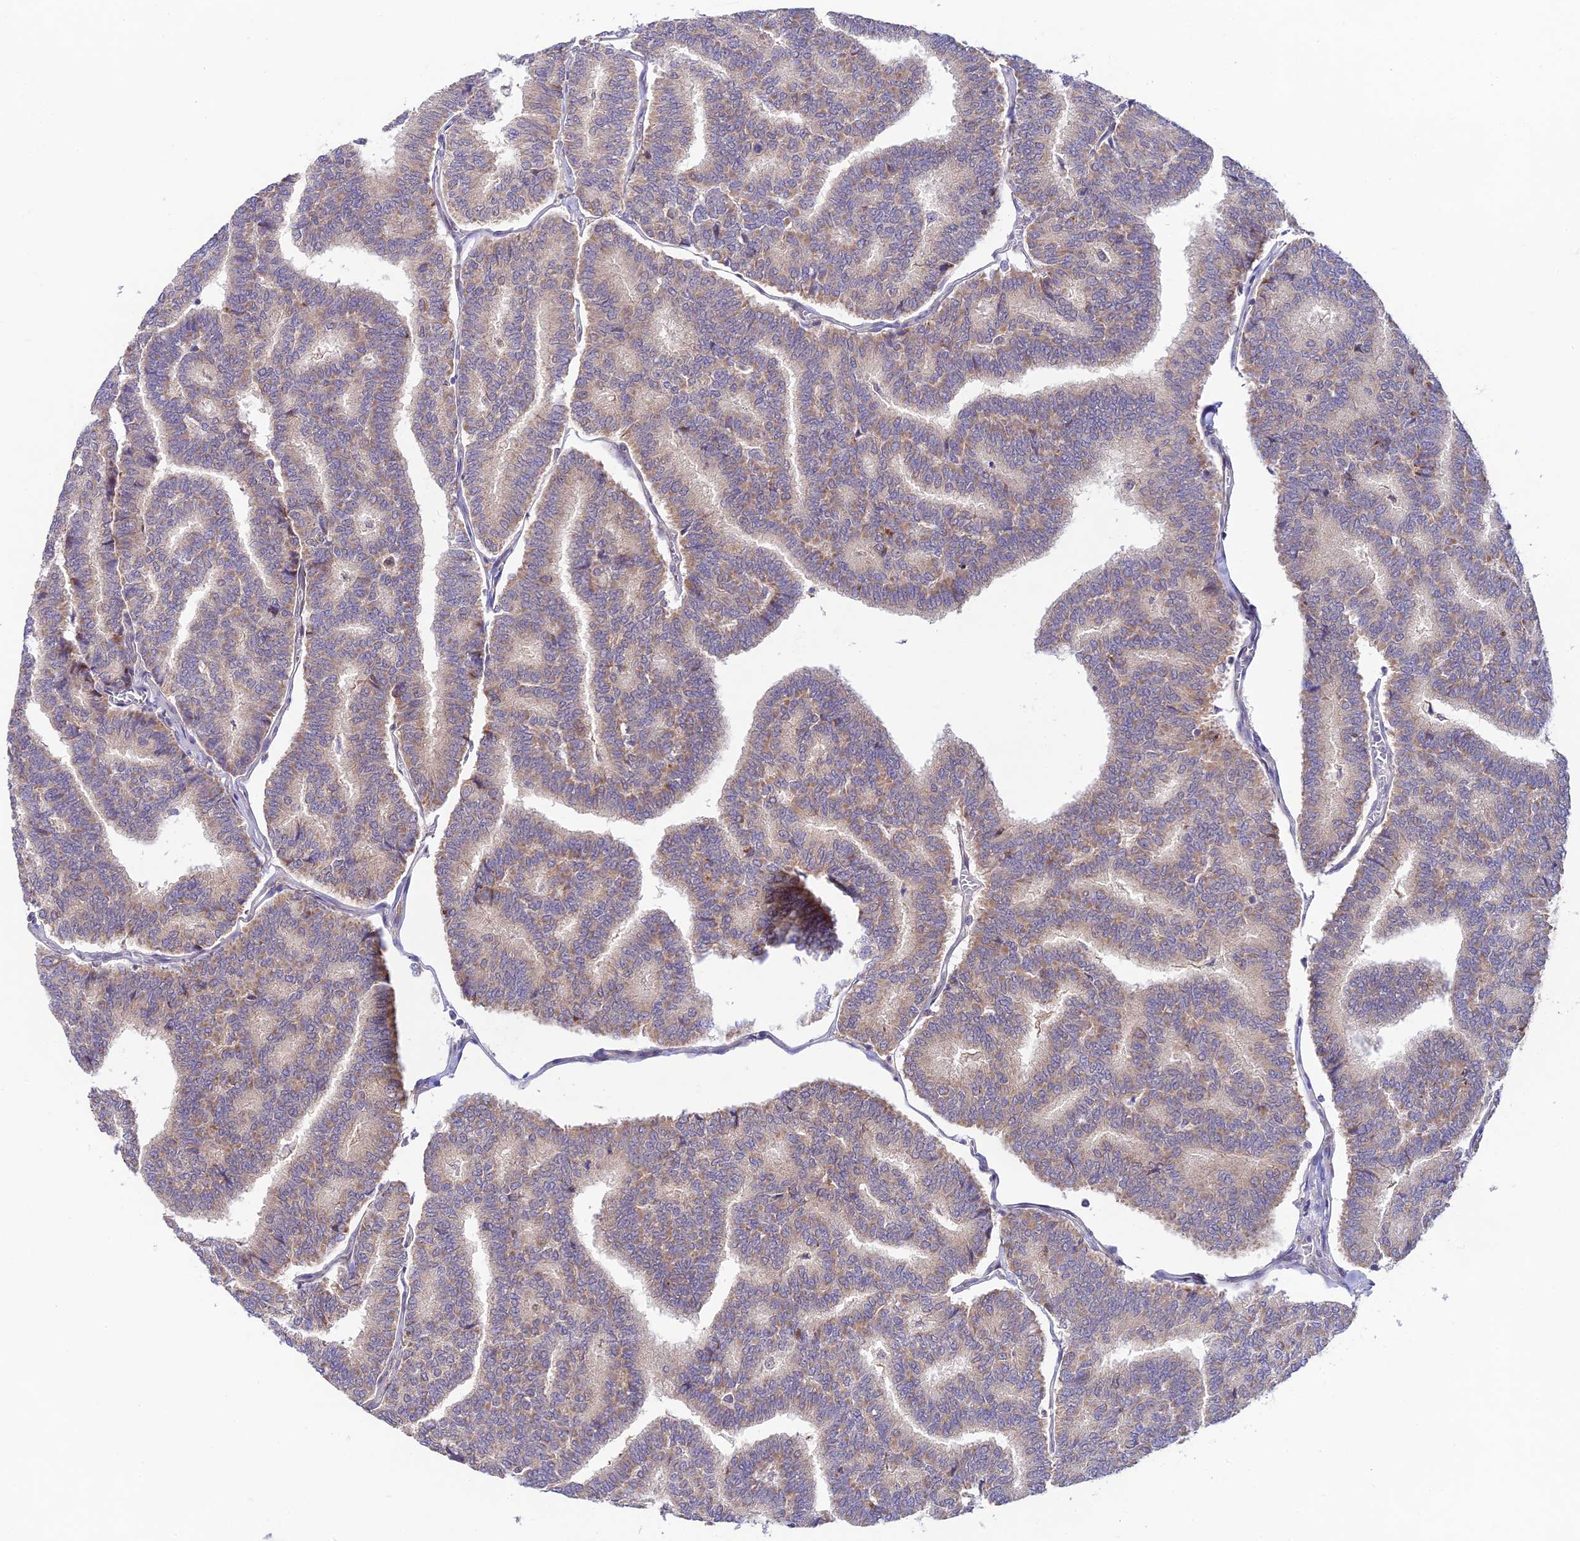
{"staining": {"intensity": "weak", "quantity": "<25%", "location": "cytoplasmic/membranous"}, "tissue": "thyroid cancer", "cell_type": "Tumor cells", "image_type": "cancer", "snomed": [{"axis": "morphology", "description": "Papillary adenocarcinoma, NOS"}, {"axis": "topography", "description": "Thyroid gland"}], "caption": "This micrograph is of papillary adenocarcinoma (thyroid) stained with immunohistochemistry (IHC) to label a protein in brown with the nuclei are counter-stained blue. There is no staining in tumor cells.", "gene": "TRIM40", "patient": {"sex": "female", "age": 35}}